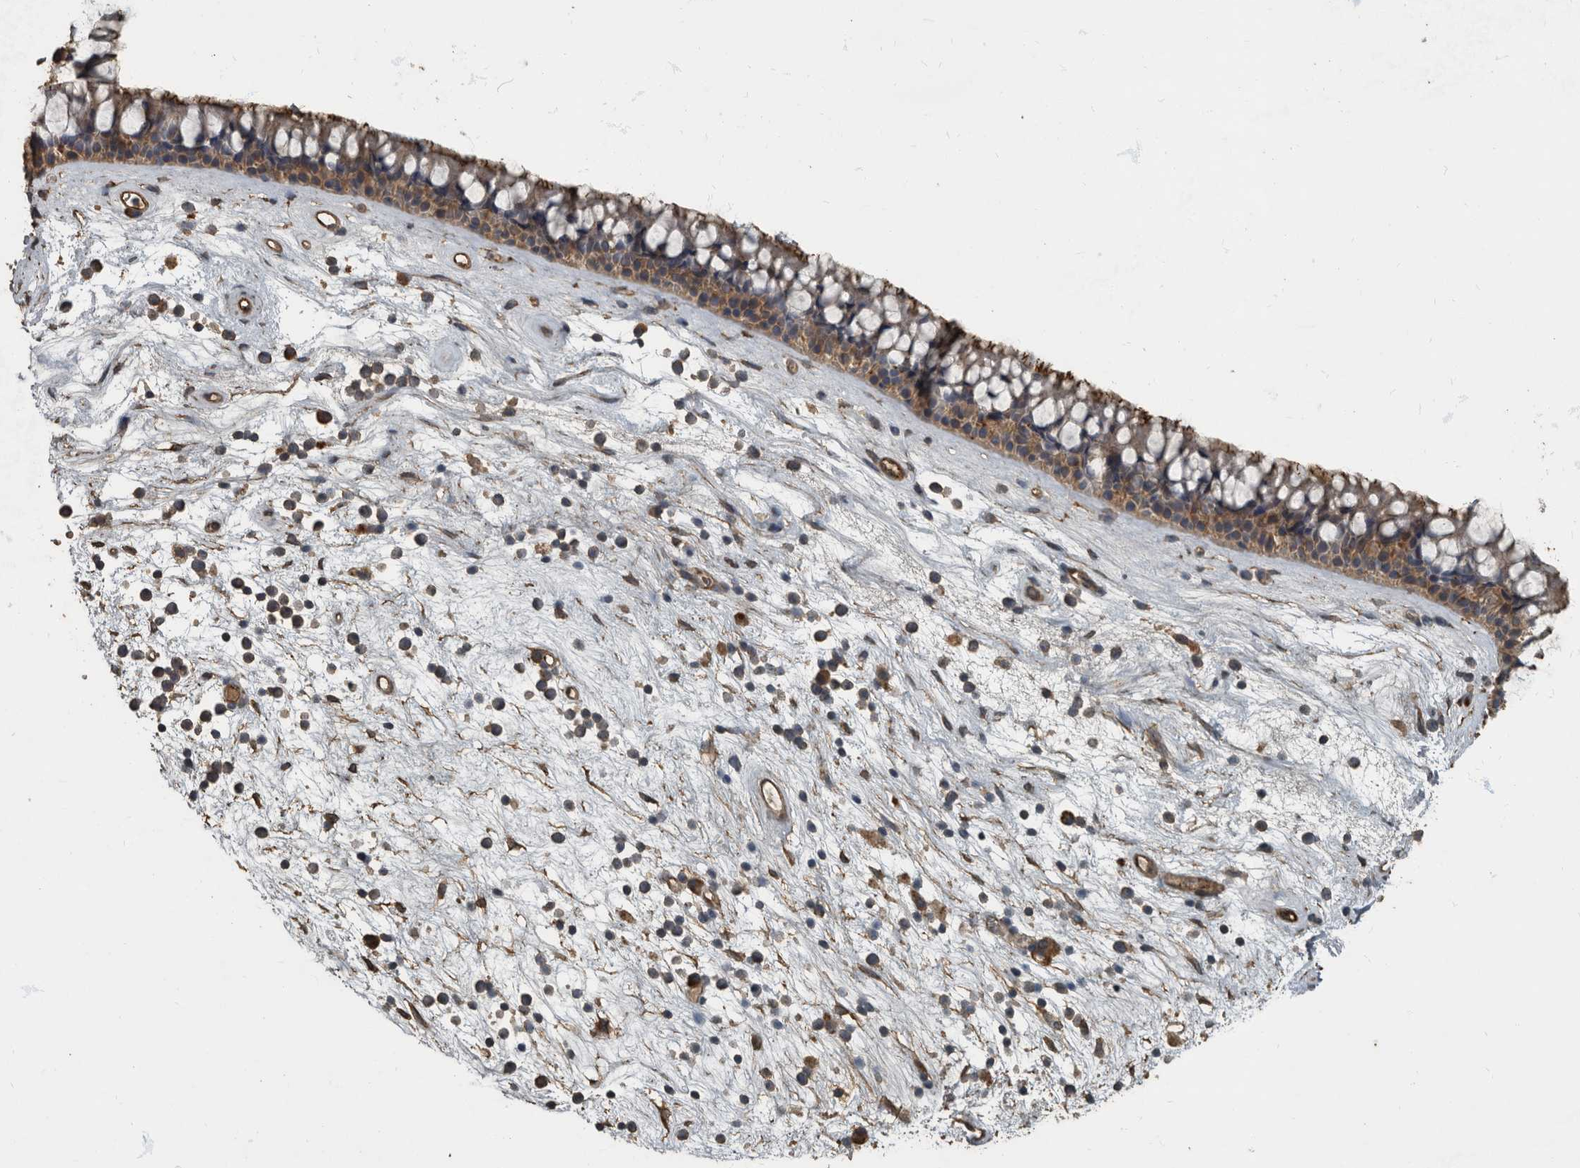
{"staining": {"intensity": "moderate", "quantity": ">75%", "location": "cytoplasmic/membranous"}, "tissue": "nasopharynx", "cell_type": "Respiratory epithelial cells", "image_type": "normal", "snomed": [{"axis": "morphology", "description": "Normal tissue, NOS"}, {"axis": "topography", "description": "Nasopharynx"}], "caption": "The photomicrograph reveals immunohistochemical staining of benign nasopharynx. There is moderate cytoplasmic/membranous positivity is identified in about >75% of respiratory epithelial cells.", "gene": "IL15RA", "patient": {"sex": "male", "age": 64}}